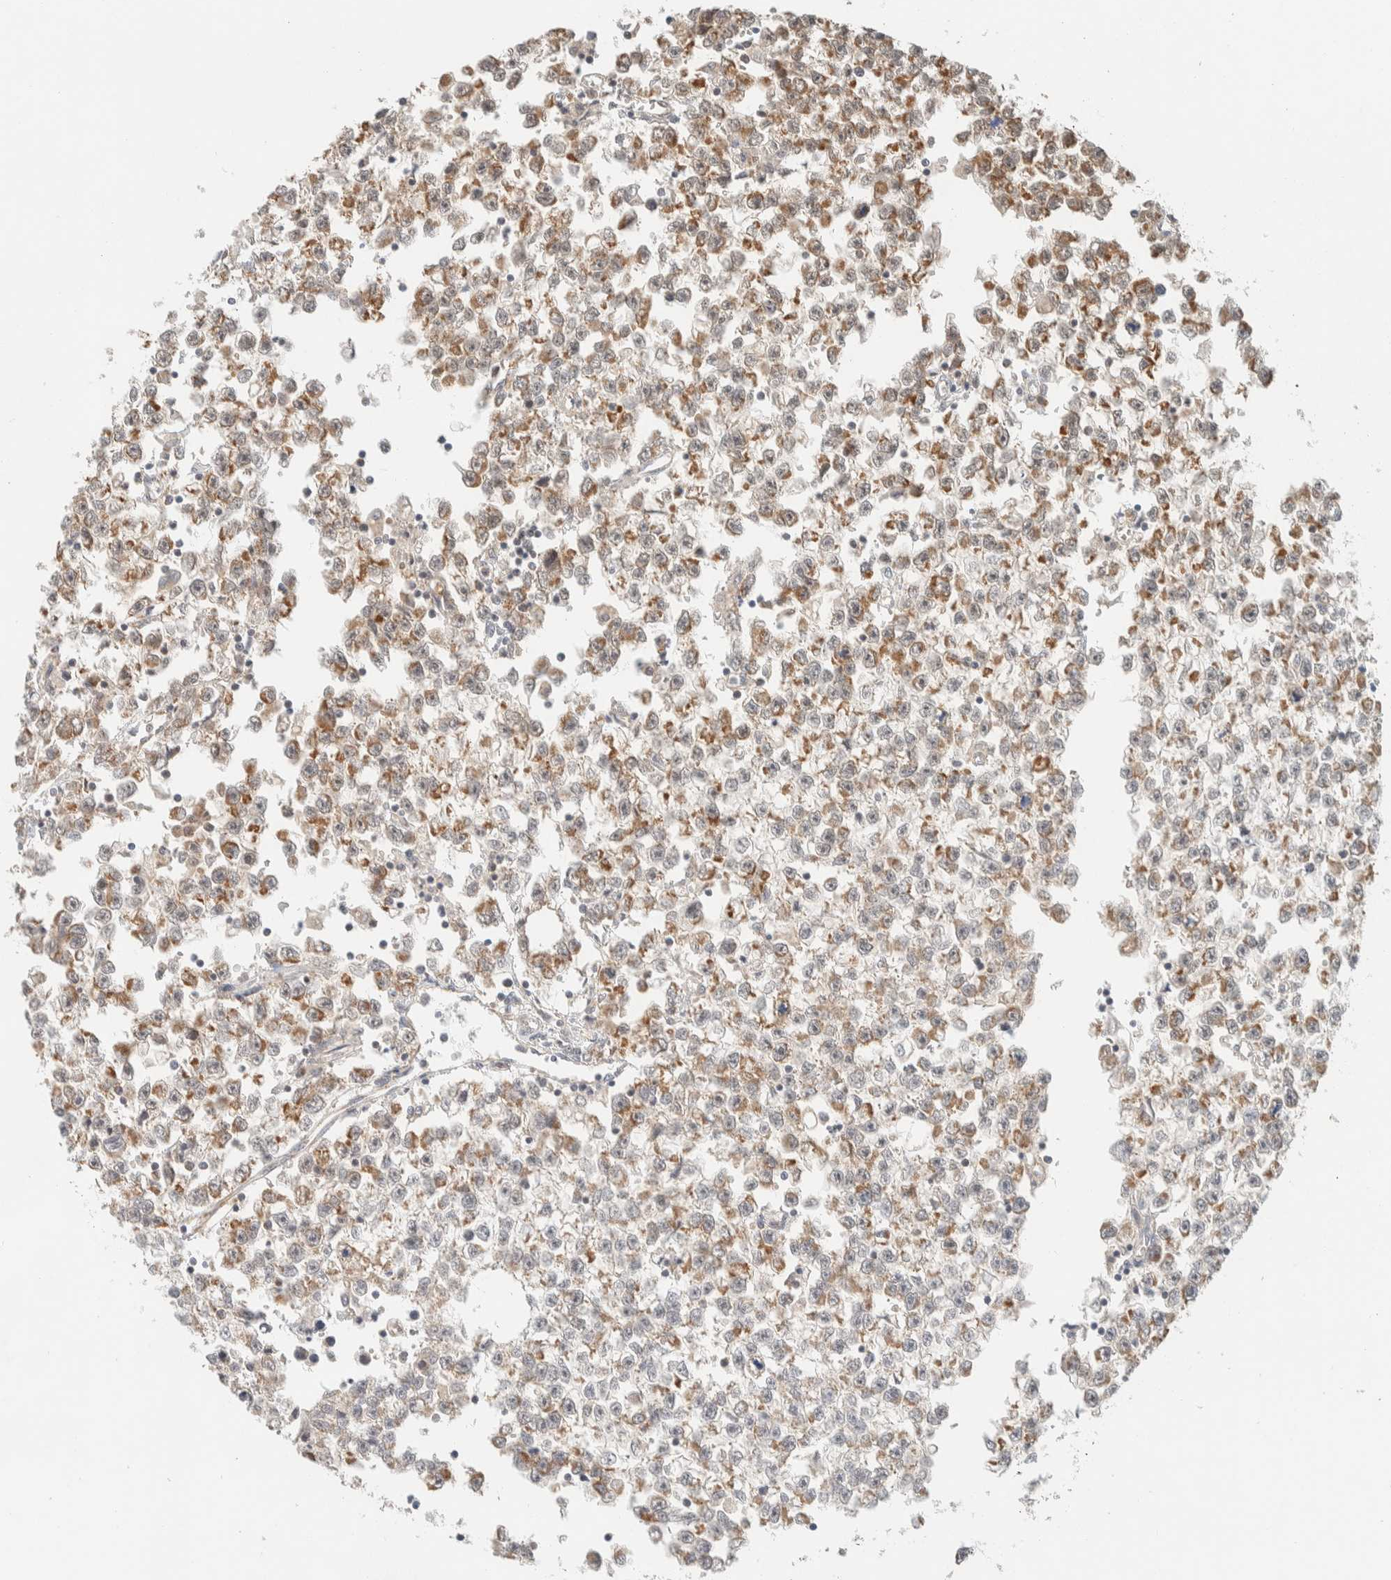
{"staining": {"intensity": "moderate", "quantity": ">75%", "location": "cytoplasmic/membranous"}, "tissue": "testis cancer", "cell_type": "Tumor cells", "image_type": "cancer", "snomed": [{"axis": "morphology", "description": "Seminoma, NOS"}, {"axis": "morphology", "description": "Carcinoma, Embryonal, NOS"}, {"axis": "topography", "description": "Testis"}], "caption": "High-magnification brightfield microscopy of testis cancer stained with DAB (3,3'-diaminobenzidine) (brown) and counterstained with hematoxylin (blue). tumor cells exhibit moderate cytoplasmic/membranous staining is identified in approximately>75% of cells. The protein of interest is stained brown, and the nuclei are stained in blue (DAB IHC with brightfield microscopy, high magnification).", "gene": "MRPL41", "patient": {"sex": "male", "age": 51}}